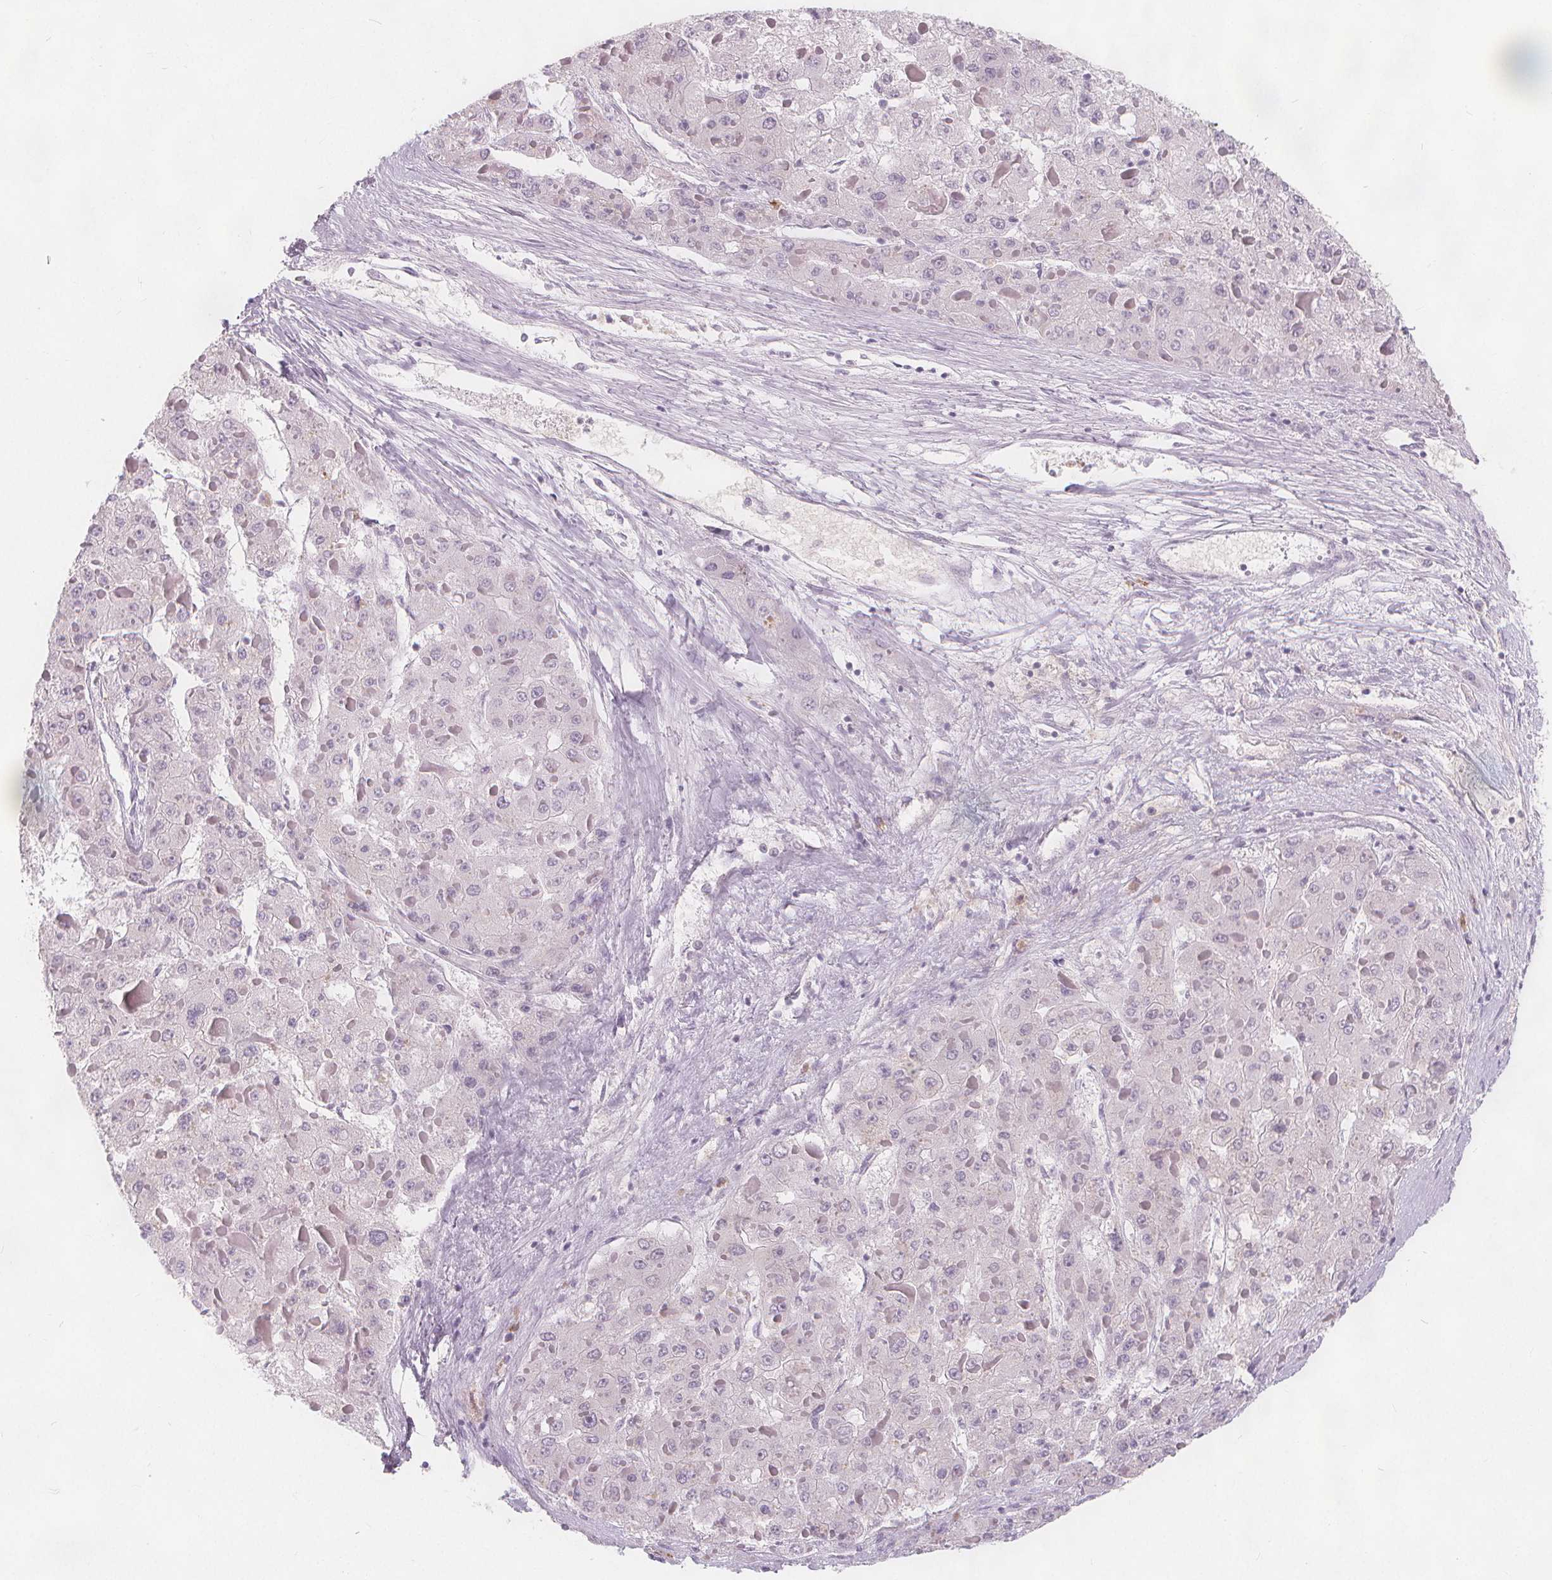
{"staining": {"intensity": "negative", "quantity": "none", "location": "none"}, "tissue": "liver cancer", "cell_type": "Tumor cells", "image_type": "cancer", "snomed": [{"axis": "morphology", "description": "Carcinoma, Hepatocellular, NOS"}, {"axis": "topography", "description": "Liver"}], "caption": "Immunohistochemistry (IHC) of human liver cancer (hepatocellular carcinoma) demonstrates no staining in tumor cells.", "gene": "TIPIN", "patient": {"sex": "female", "age": 73}}